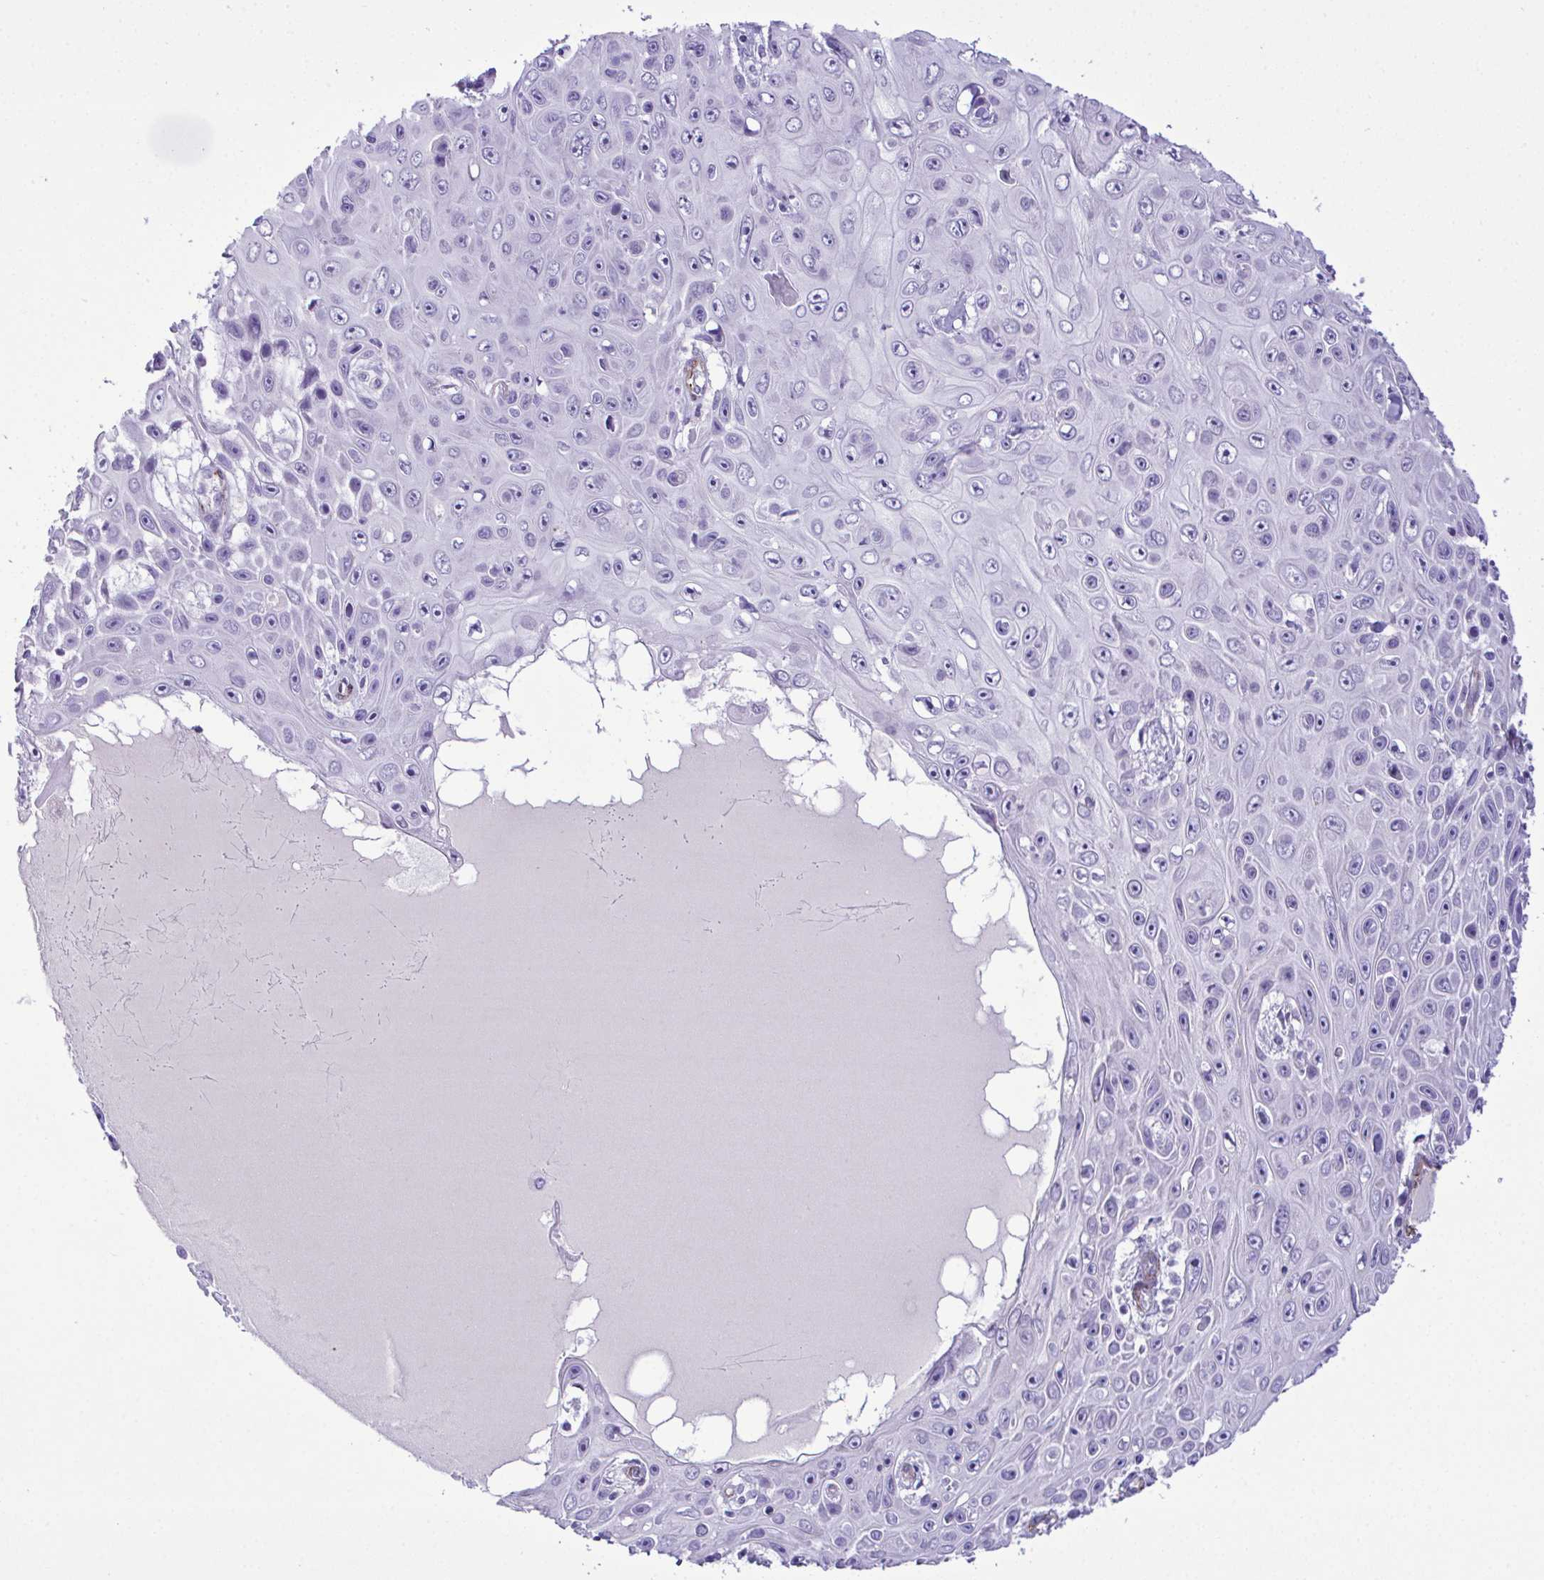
{"staining": {"intensity": "weak", "quantity": "25%-75%", "location": "nuclear"}, "tissue": "skin cancer", "cell_type": "Tumor cells", "image_type": "cancer", "snomed": [{"axis": "morphology", "description": "Squamous cell carcinoma, NOS"}, {"axis": "topography", "description": "Skin"}], "caption": "IHC of skin cancer (squamous cell carcinoma) displays low levels of weak nuclear positivity in about 25%-75% of tumor cells. Nuclei are stained in blue.", "gene": "SYNPO2L", "patient": {"sex": "male", "age": 82}}